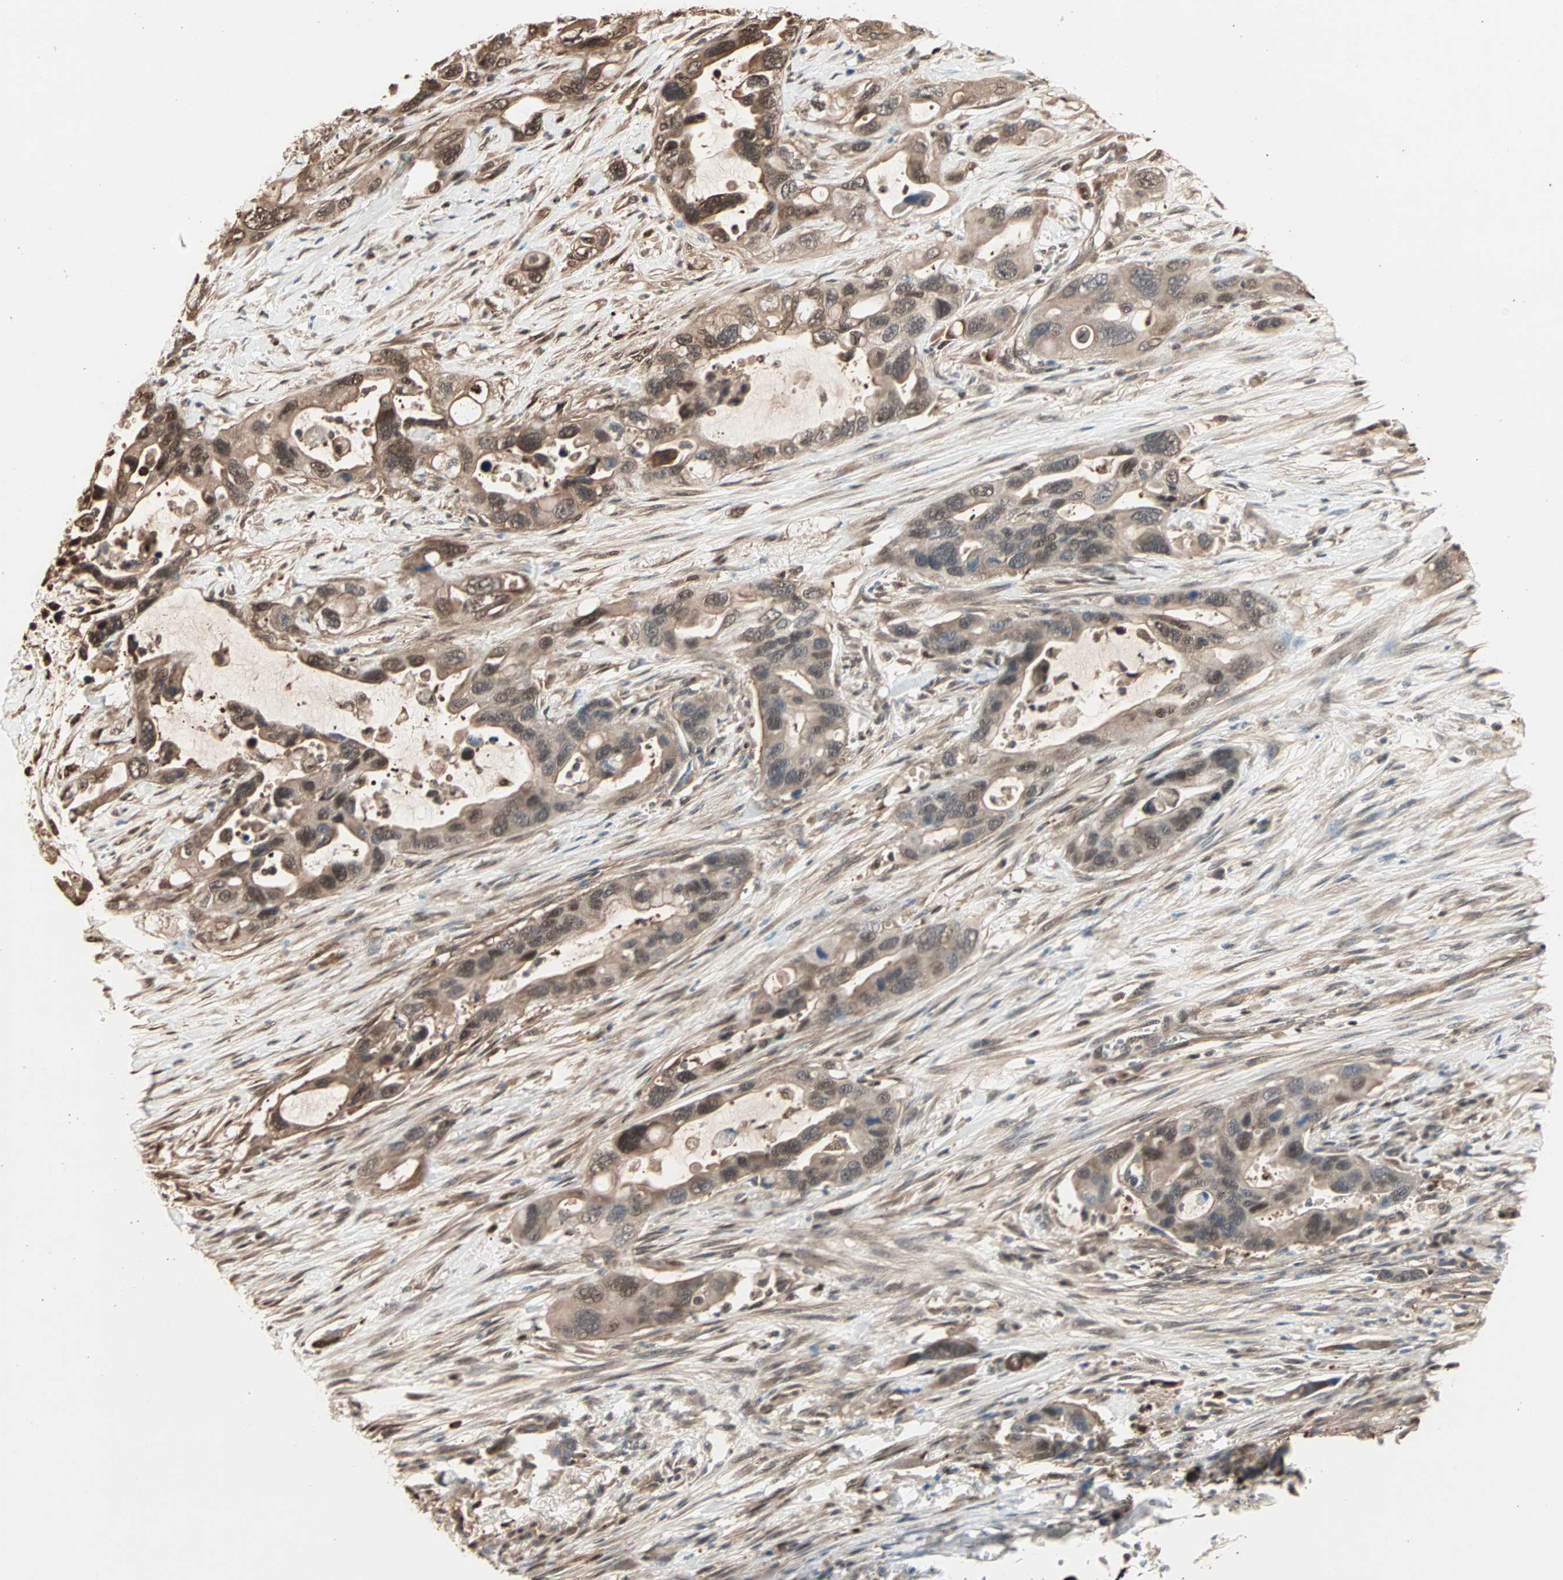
{"staining": {"intensity": "moderate", "quantity": ">75%", "location": "cytoplasmic/membranous,nuclear"}, "tissue": "pancreatic cancer", "cell_type": "Tumor cells", "image_type": "cancer", "snomed": [{"axis": "morphology", "description": "Adenocarcinoma, NOS"}, {"axis": "topography", "description": "Pancreas"}], "caption": "Pancreatic cancer (adenocarcinoma) was stained to show a protein in brown. There is medium levels of moderate cytoplasmic/membranous and nuclear staining in about >75% of tumor cells. (DAB (3,3'-diaminobenzidine) IHC, brown staining for protein, blue staining for nuclei).", "gene": "DRG2", "patient": {"sex": "female", "age": 71}}